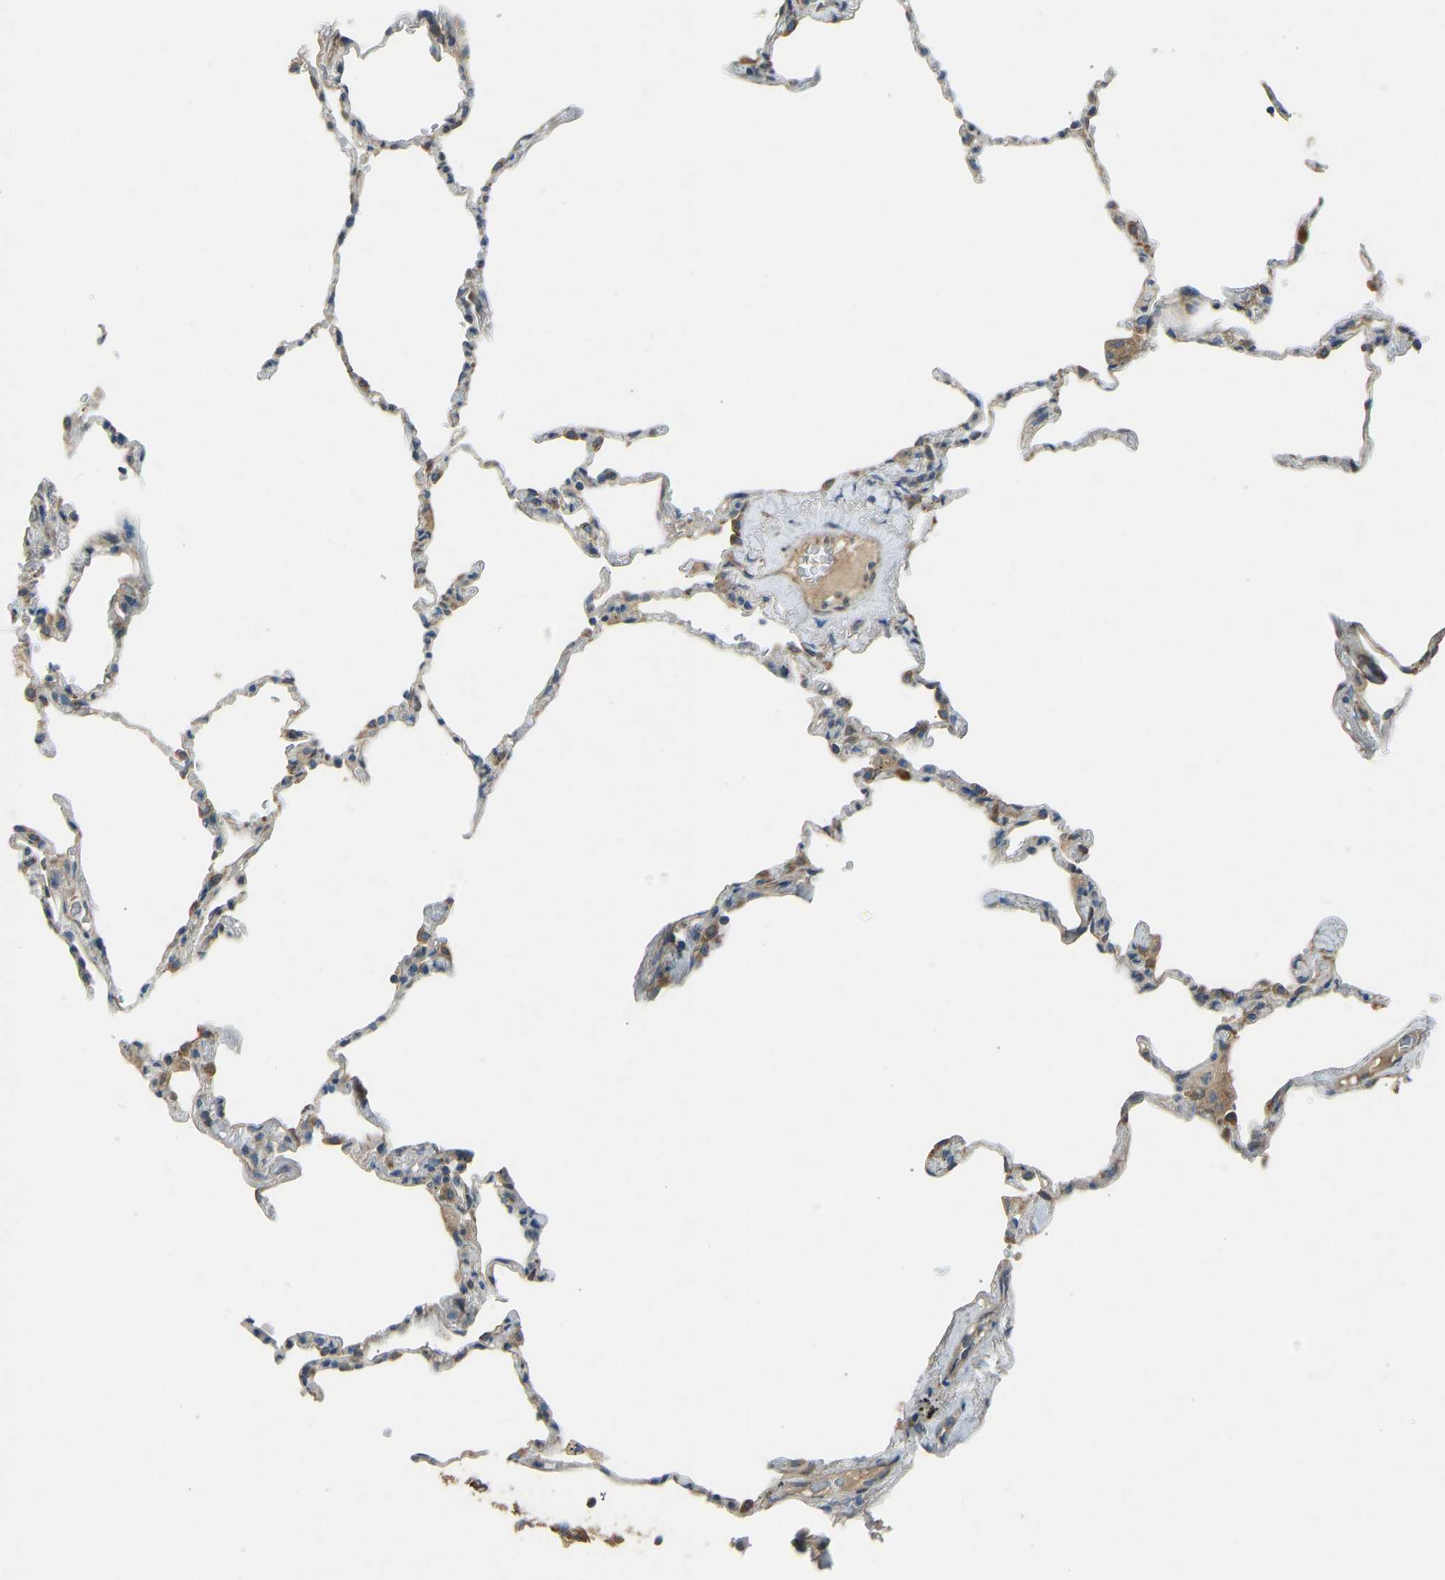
{"staining": {"intensity": "negative", "quantity": "none", "location": "none"}, "tissue": "lung", "cell_type": "Alveolar cells", "image_type": "normal", "snomed": [{"axis": "morphology", "description": "Normal tissue, NOS"}, {"axis": "topography", "description": "Lung"}], "caption": "IHC histopathology image of normal lung: human lung stained with DAB reveals no significant protein expression in alveolar cells. Brightfield microscopy of immunohistochemistry stained with DAB (3,3'-diaminobenzidine) (brown) and hematoxylin (blue), captured at high magnification.", "gene": "STAU2", "patient": {"sex": "male", "age": 59}}